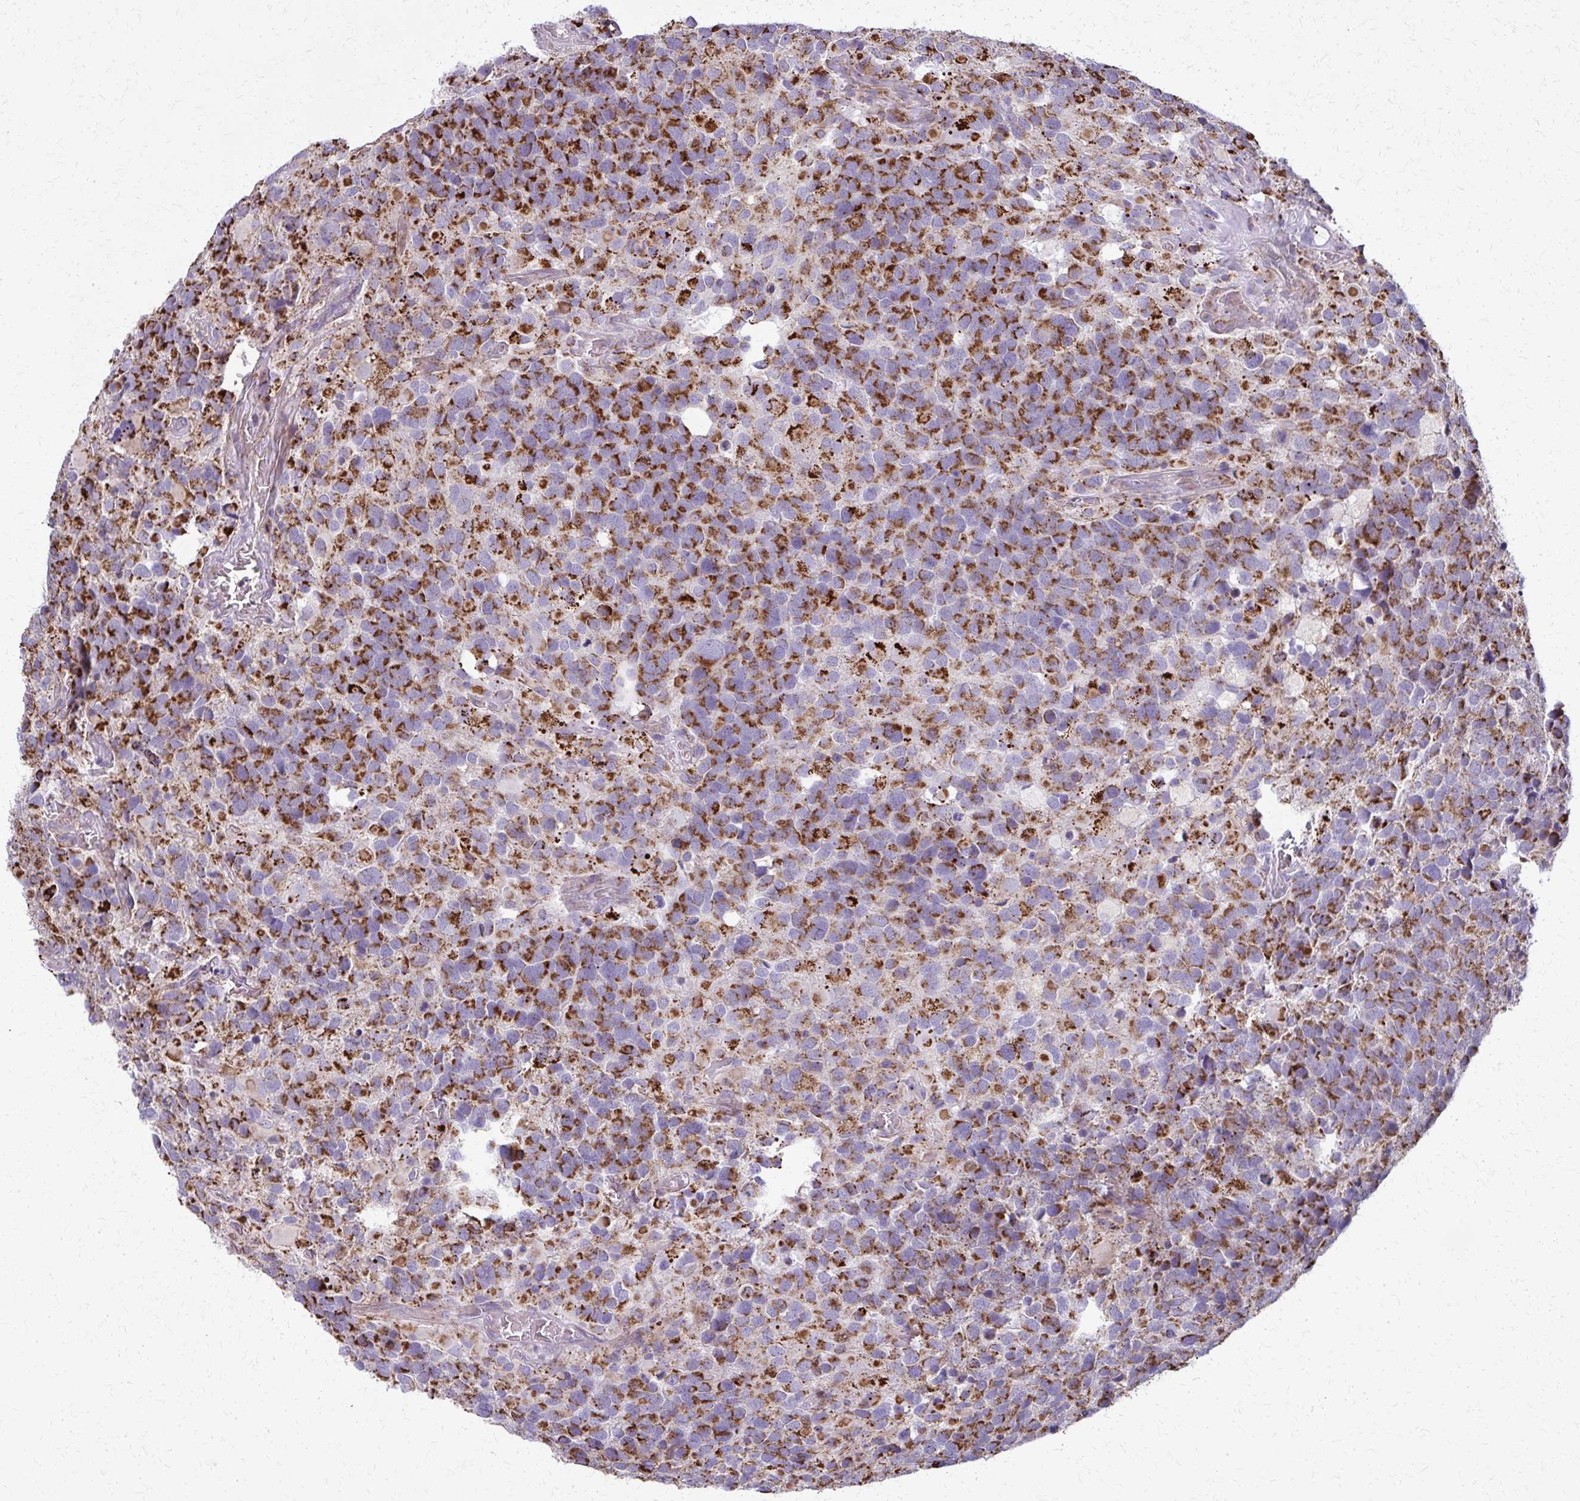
{"staining": {"intensity": "strong", "quantity": ">75%", "location": "cytoplasmic/membranous"}, "tissue": "glioma", "cell_type": "Tumor cells", "image_type": "cancer", "snomed": [{"axis": "morphology", "description": "Glioma, malignant, High grade"}, {"axis": "topography", "description": "Brain"}], "caption": "A high-resolution image shows immunohistochemistry staining of malignant glioma (high-grade), which shows strong cytoplasmic/membranous positivity in about >75% of tumor cells.", "gene": "TVP23A", "patient": {"sex": "female", "age": 40}}